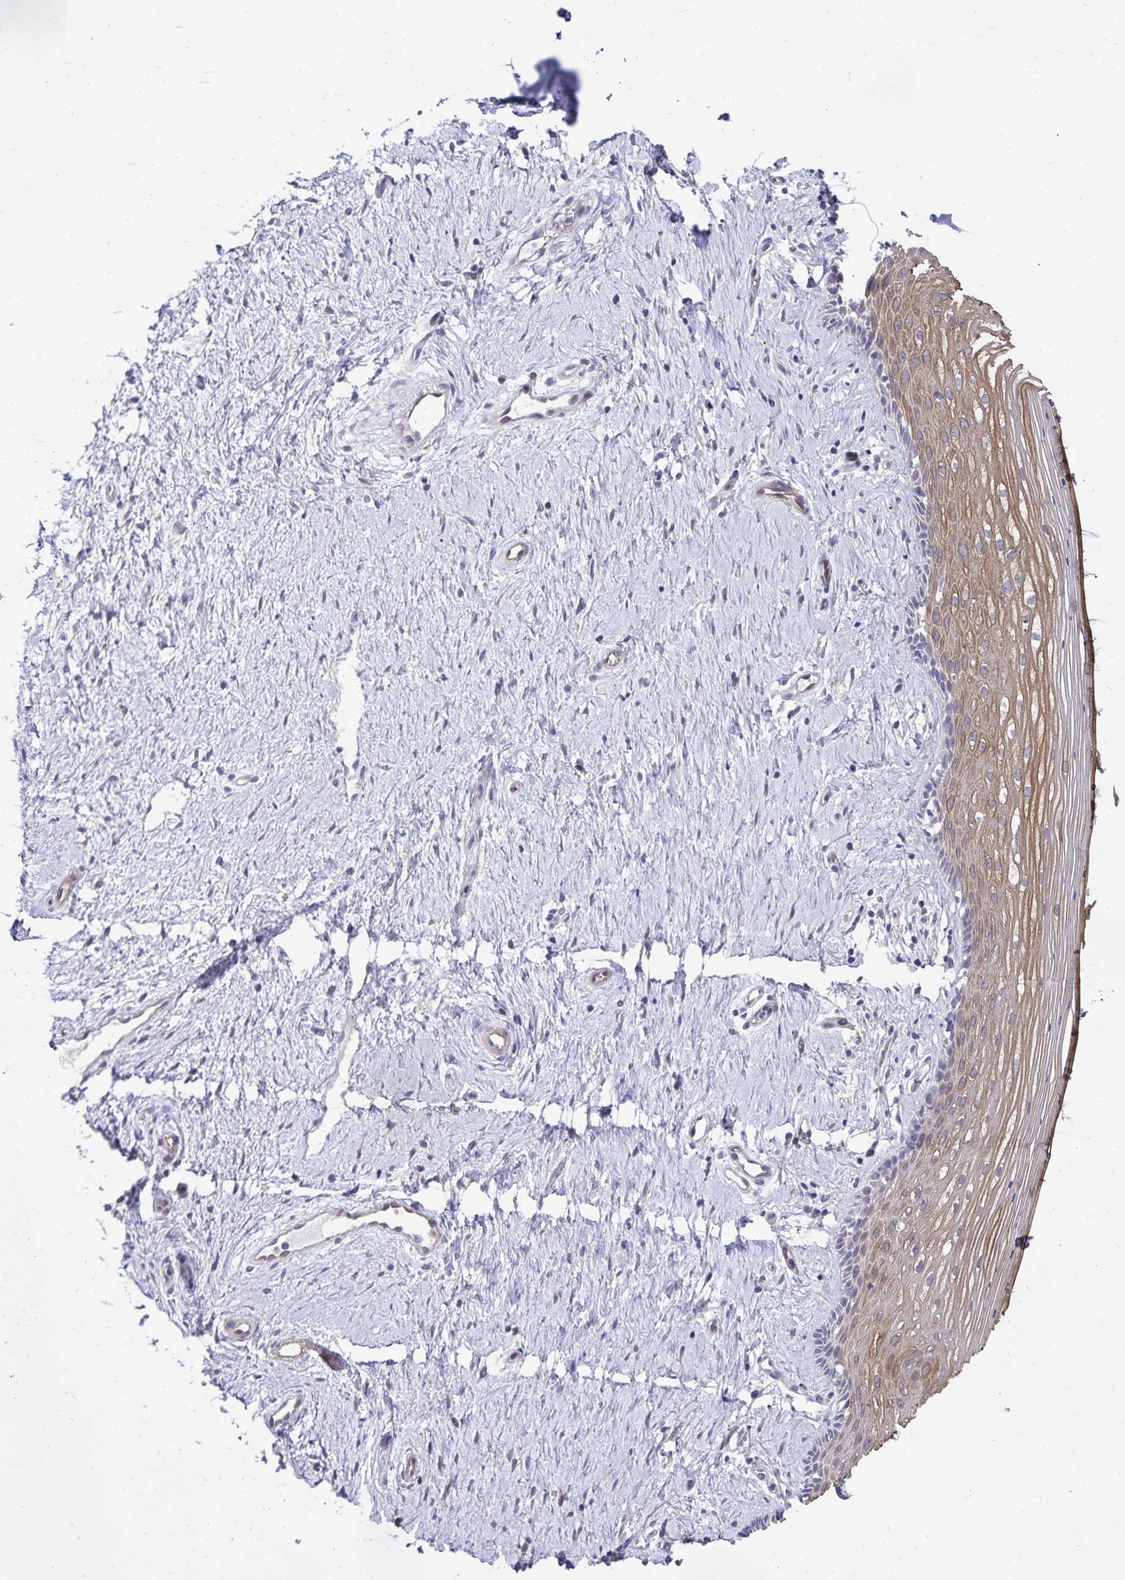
{"staining": {"intensity": "moderate", "quantity": "25%-75%", "location": "cytoplasmic/membranous"}, "tissue": "vagina", "cell_type": "Squamous epithelial cells", "image_type": "normal", "snomed": [{"axis": "morphology", "description": "Normal tissue, NOS"}, {"axis": "topography", "description": "Vagina"}], "caption": "This image reveals benign vagina stained with immunohistochemistry to label a protein in brown. The cytoplasmic/membranous of squamous epithelial cells show moderate positivity for the protein. Nuclei are counter-stained blue.", "gene": "CDKN2B", "patient": {"sex": "female", "age": 42}}